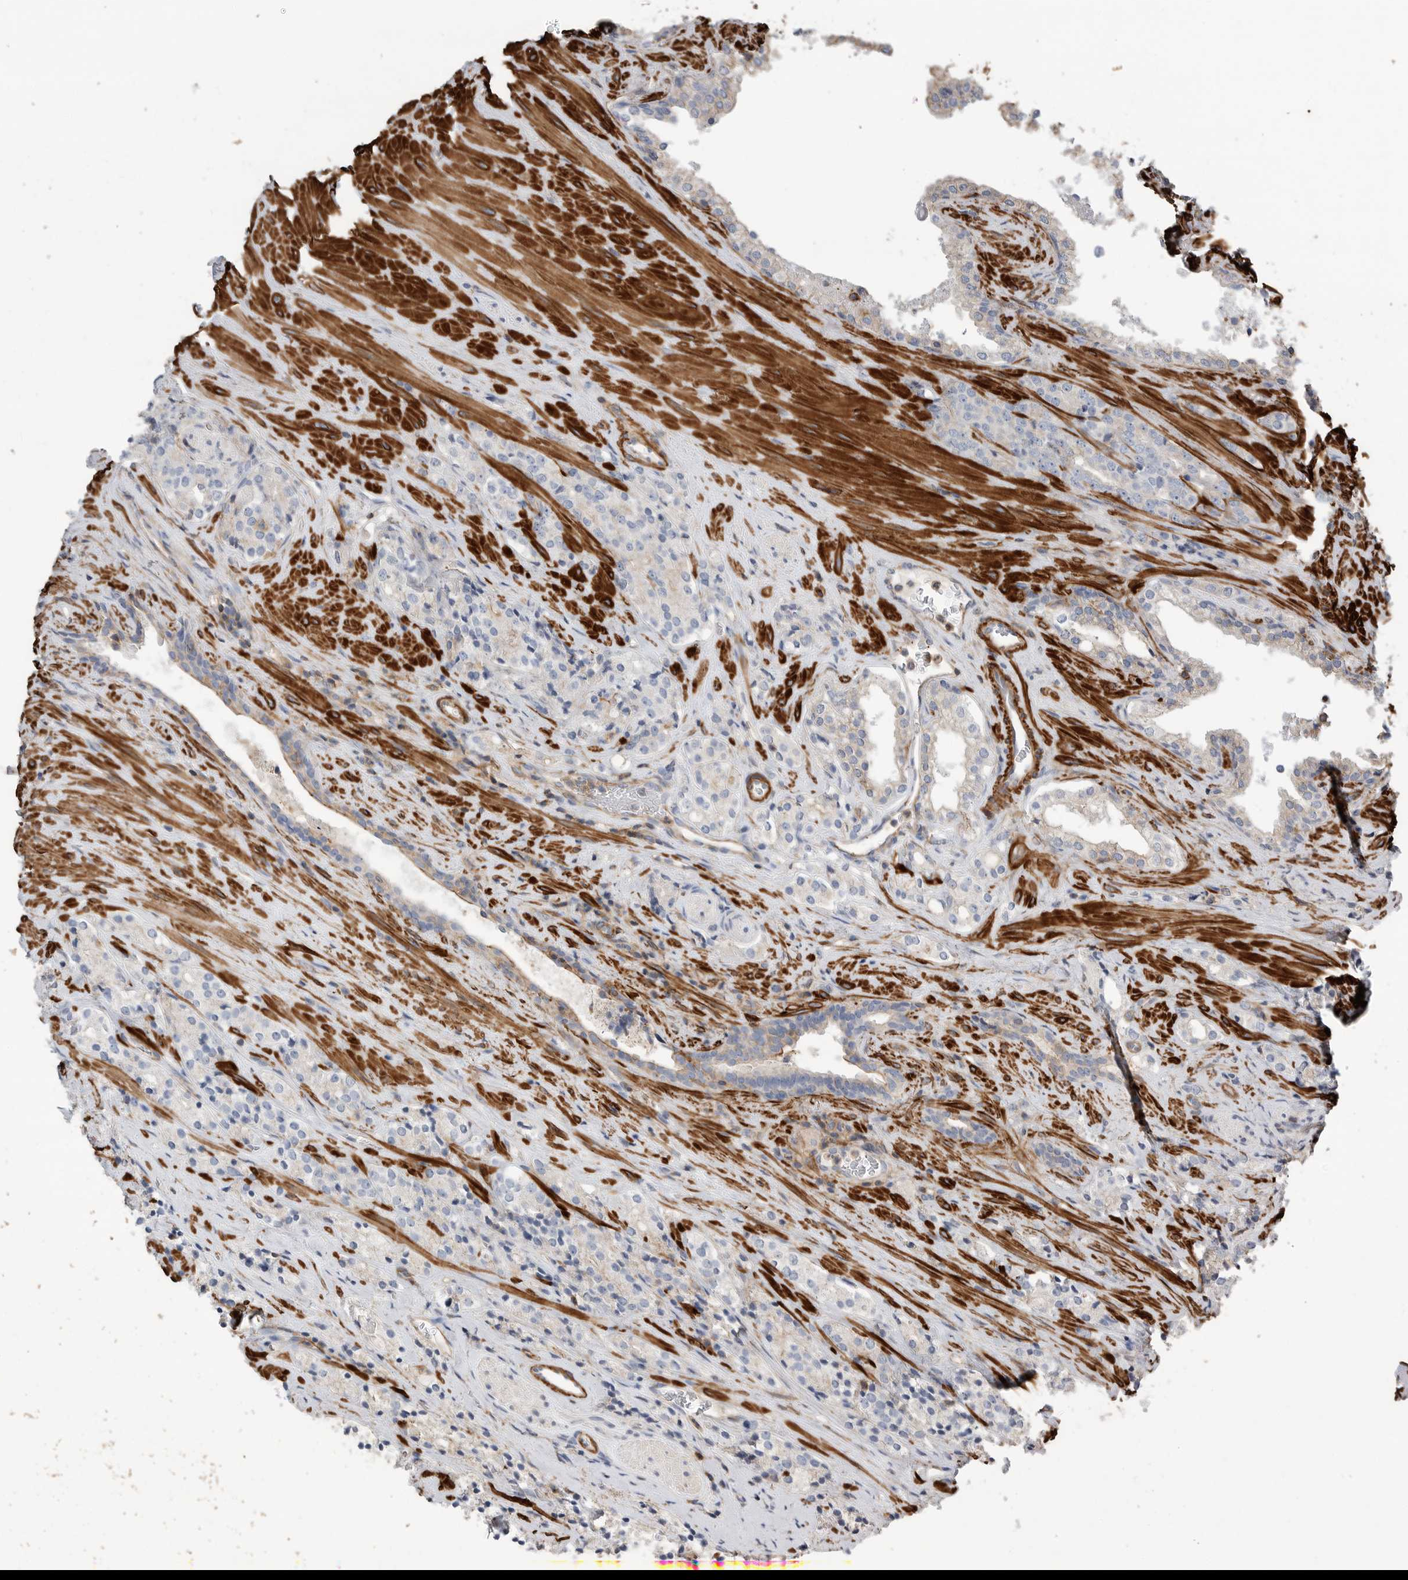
{"staining": {"intensity": "negative", "quantity": "none", "location": "none"}, "tissue": "prostate cancer", "cell_type": "Tumor cells", "image_type": "cancer", "snomed": [{"axis": "morphology", "description": "Adenocarcinoma, High grade"}, {"axis": "topography", "description": "Prostate"}], "caption": "Protein analysis of prostate cancer (adenocarcinoma (high-grade)) displays no significant positivity in tumor cells.", "gene": "GPER1", "patient": {"sex": "male", "age": 71}}